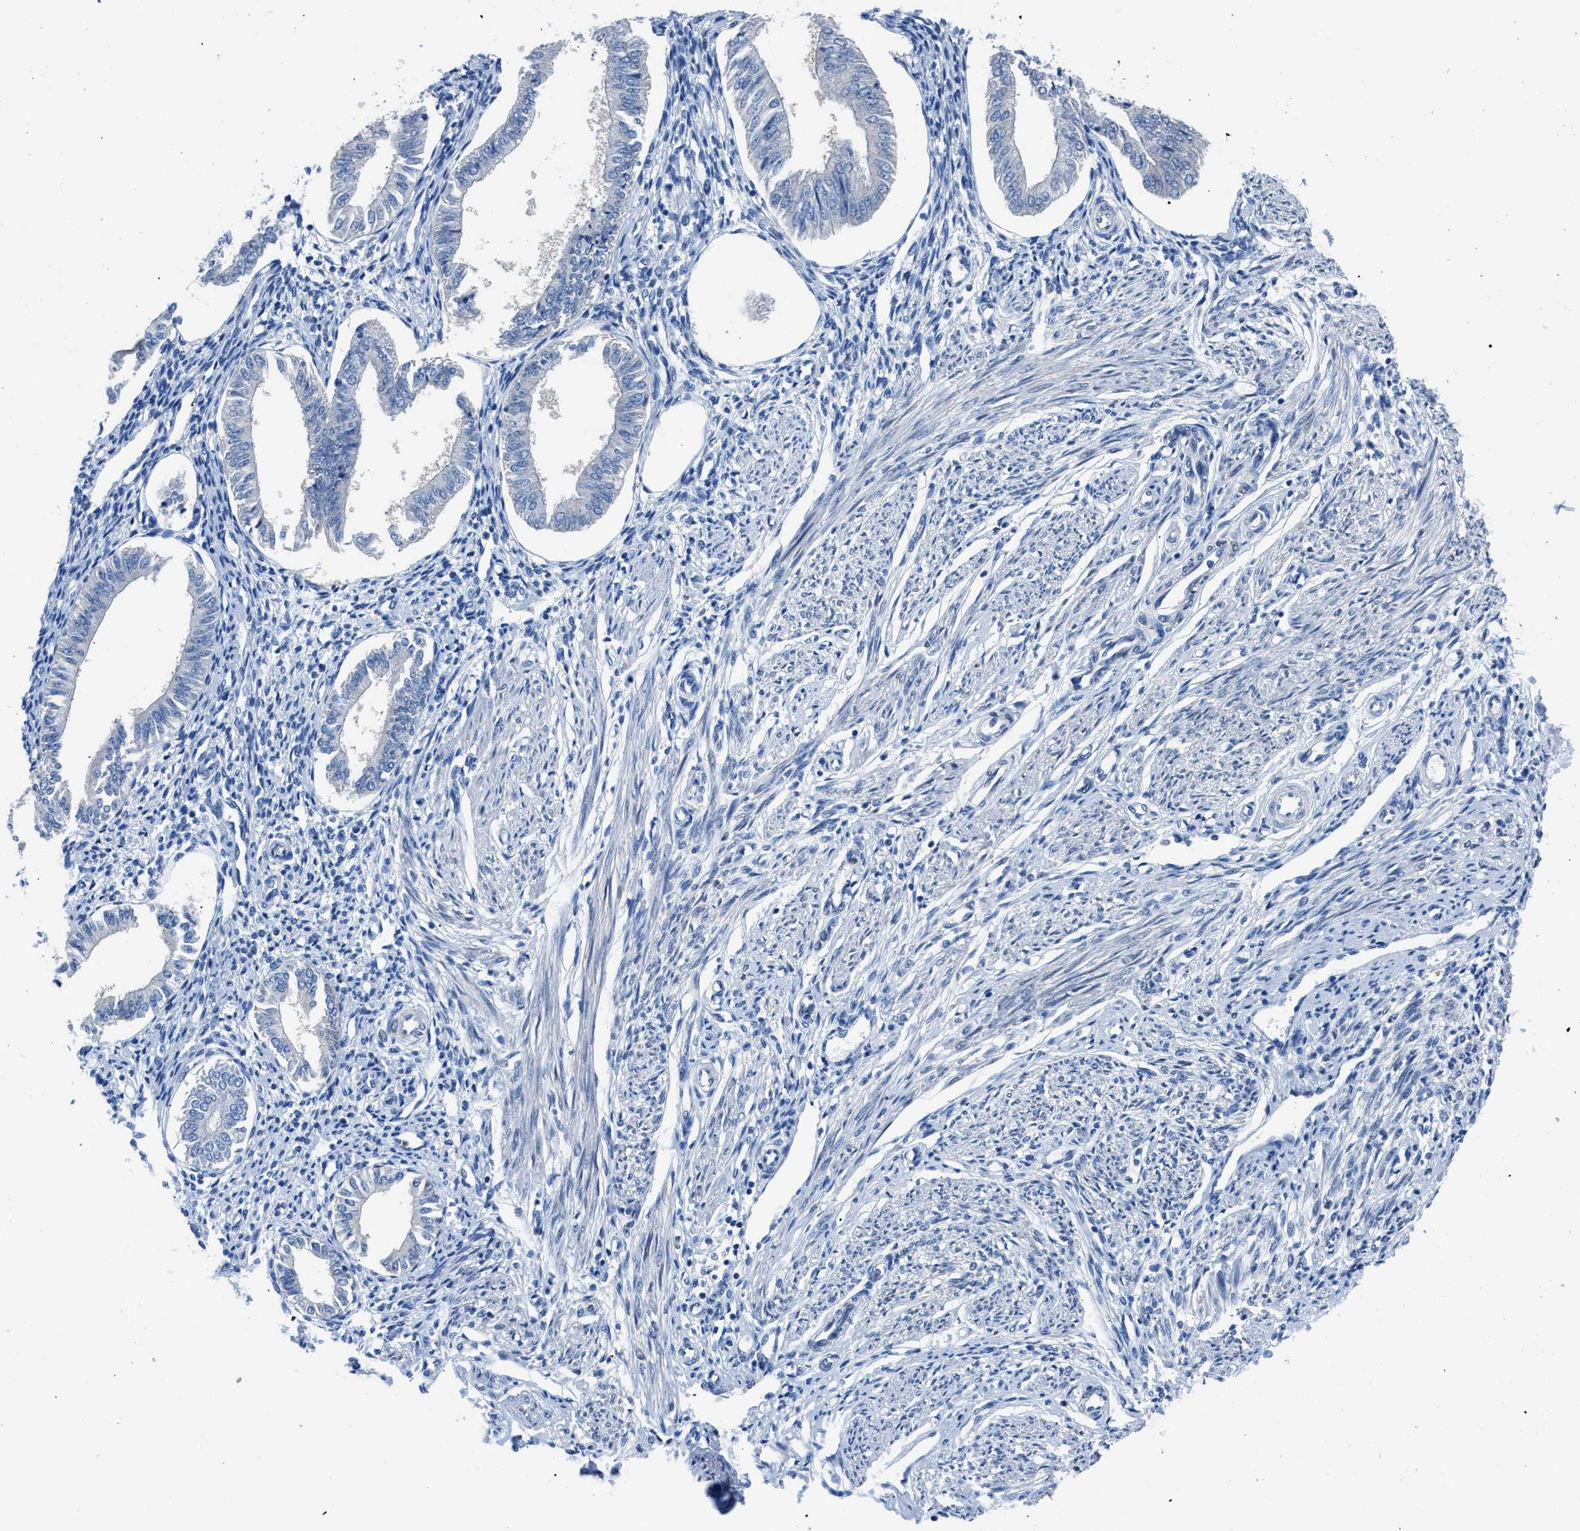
{"staining": {"intensity": "negative", "quantity": "none", "location": "none"}, "tissue": "endometrium", "cell_type": "Cells in endometrial stroma", "image_type": "normal", "snomed": [{"axis": "morphology", "description": "Normal tissue, NOS"}, {"axis": "topography", "description": "Endometrium"}], "caption": "IHC photomicrograph of normal human endometrium stained for a protein (brown), which shows no positivity in cells in endometrial stroma. Brightfield microscopy of immunohistochemistry stained with DAB (brown) and hematoxylin (blue), captured at high magnification.", "gene": "ITPR1", "patient": {"sex": "female", "age": 50}}